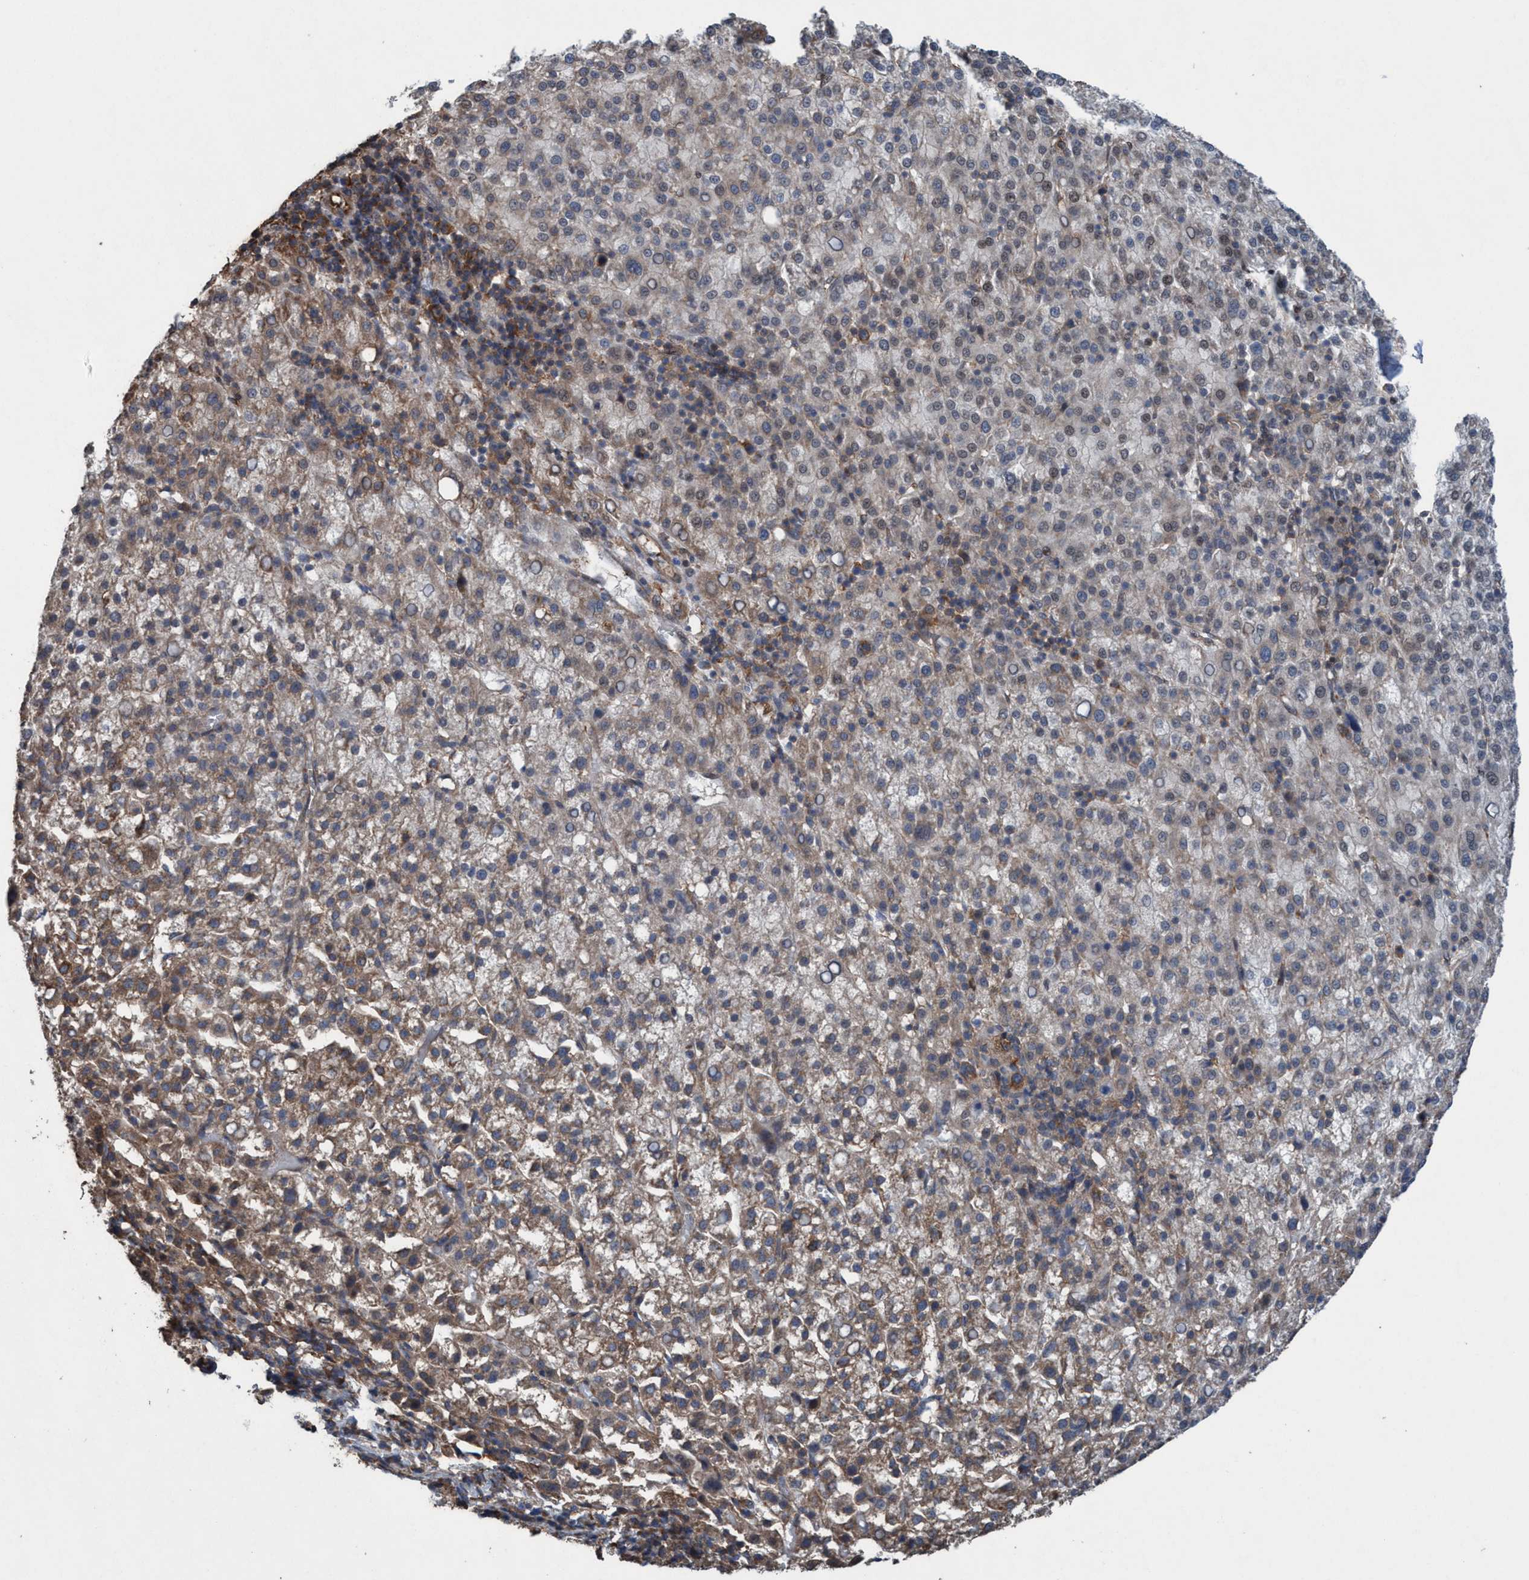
{"staining": {"intensity": "moderate", "quantity": "25%-75%", "location": "cytoplasmic/membranous"}, "tissue": "liver cancer", "cell_type": "Tumor cells", "image_type": "cancer", "snomed": [{"axis": "morphology", "description": "Carcinoma, Hepatocellular, NOS"}, {"axis": "topography", "description": "Liver"}], "caption": "This is a micrograph of immunohistochemistry staining of liver cancer (hepatocellular carcinoma), which shows moderate expression in the cytoplasmic/membranous of tumor cells.", "gene": "METAP2", "patient": {"sex": "female", "age": 58}}